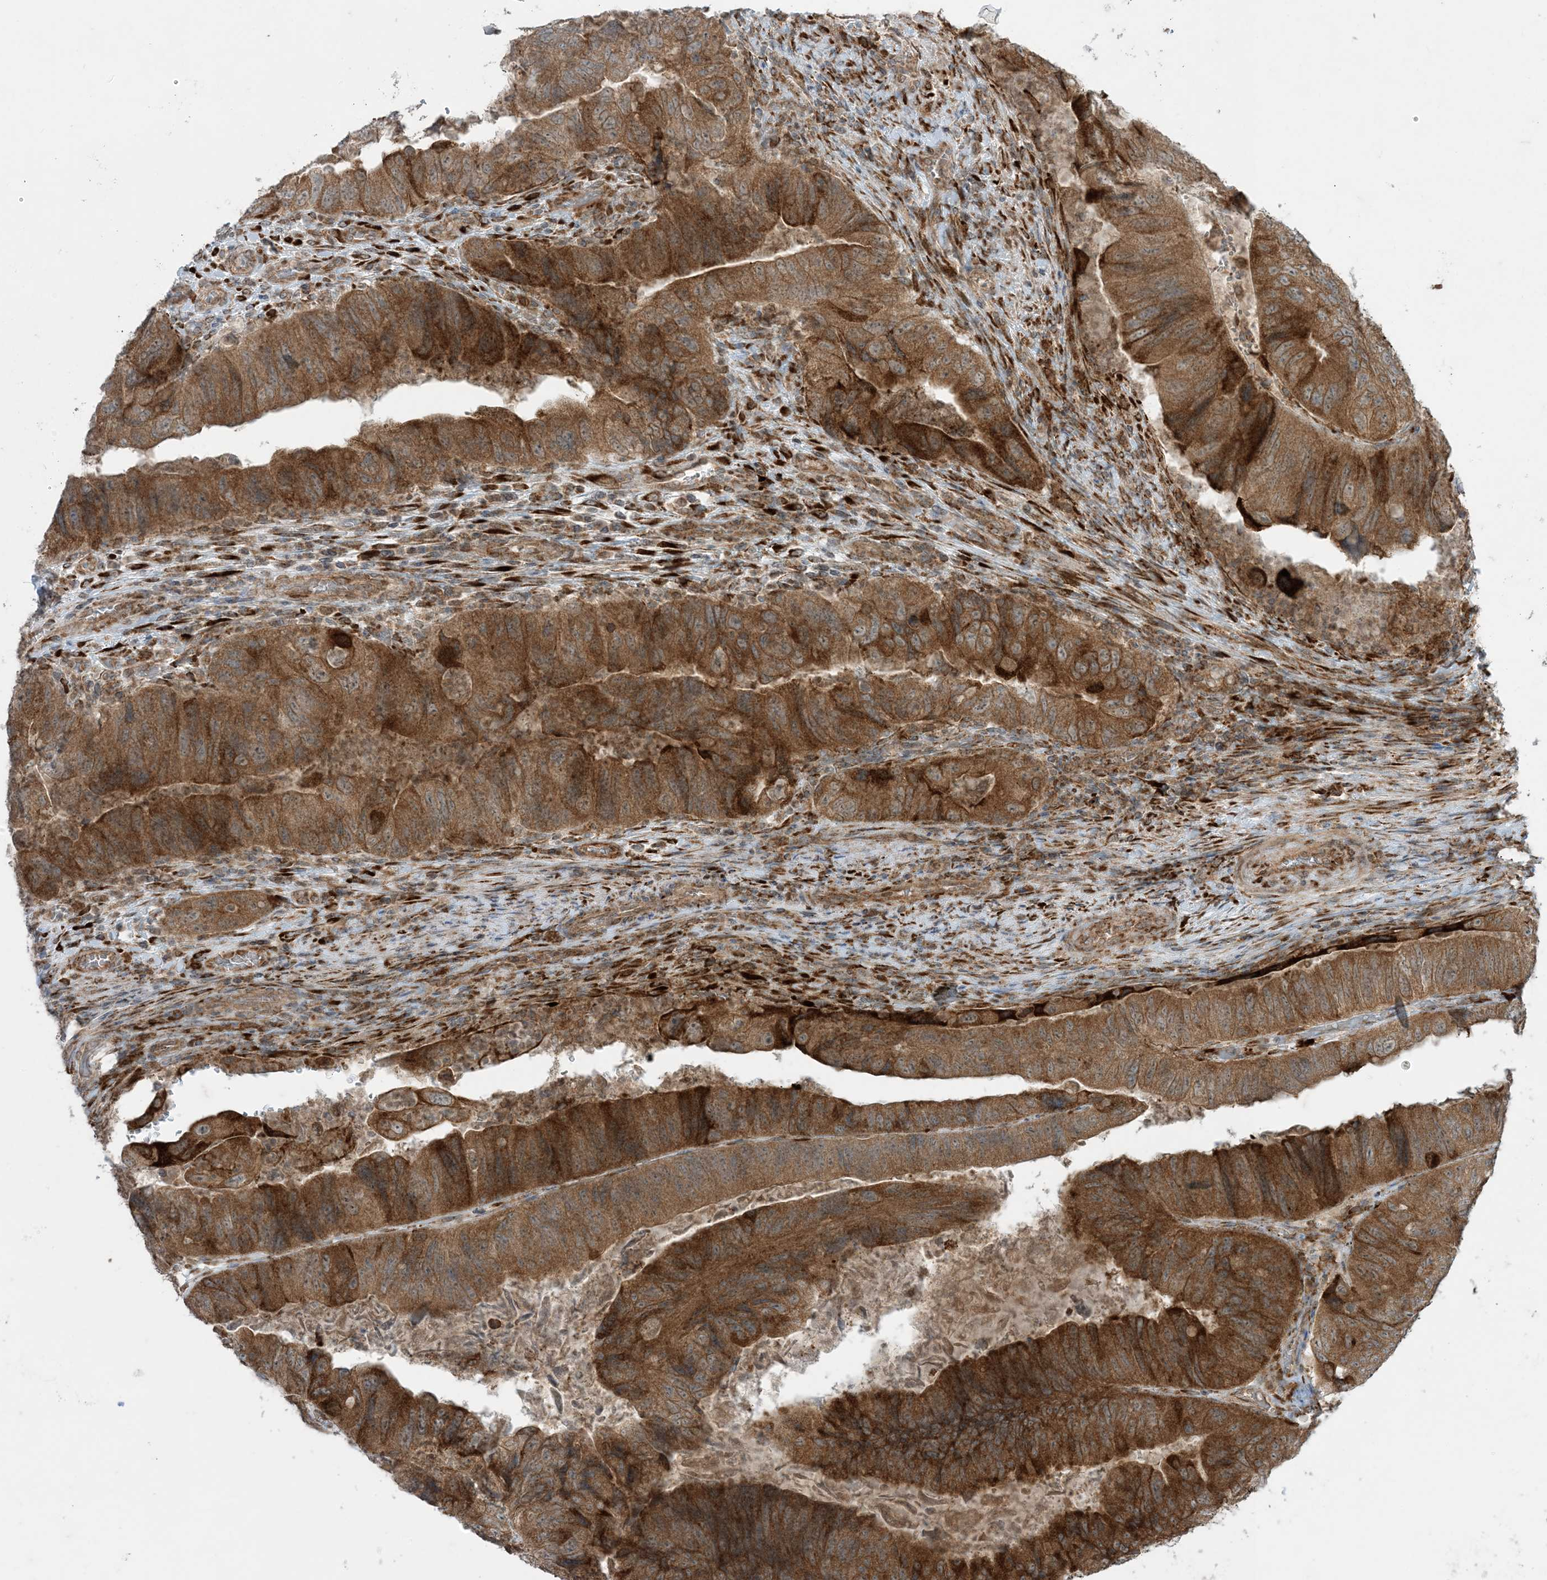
{"staining": {"intensity": "moderate", "quantity": ">75%", "location": "cytoplasmic/membranous"}, "tissue": "colorectal cancer", "cell_type": "Tumor cells", "image_type": "cancer", "snomed": [{"axis": "morphology", "description": "Adenocarcinoma, NOS"}, {"axis": "topography", "description": "Rectum"}], "caption": "The image reveals immunohistochemical staining of colorectal adenocarcinoma. There is moderate cytoplasmic/membranous positivity is appreciated in about >75% of tumor cells. Nuclei are stained in blue.", "gene": "ODC1", "patient": {"sex": "male", "age": 63}}